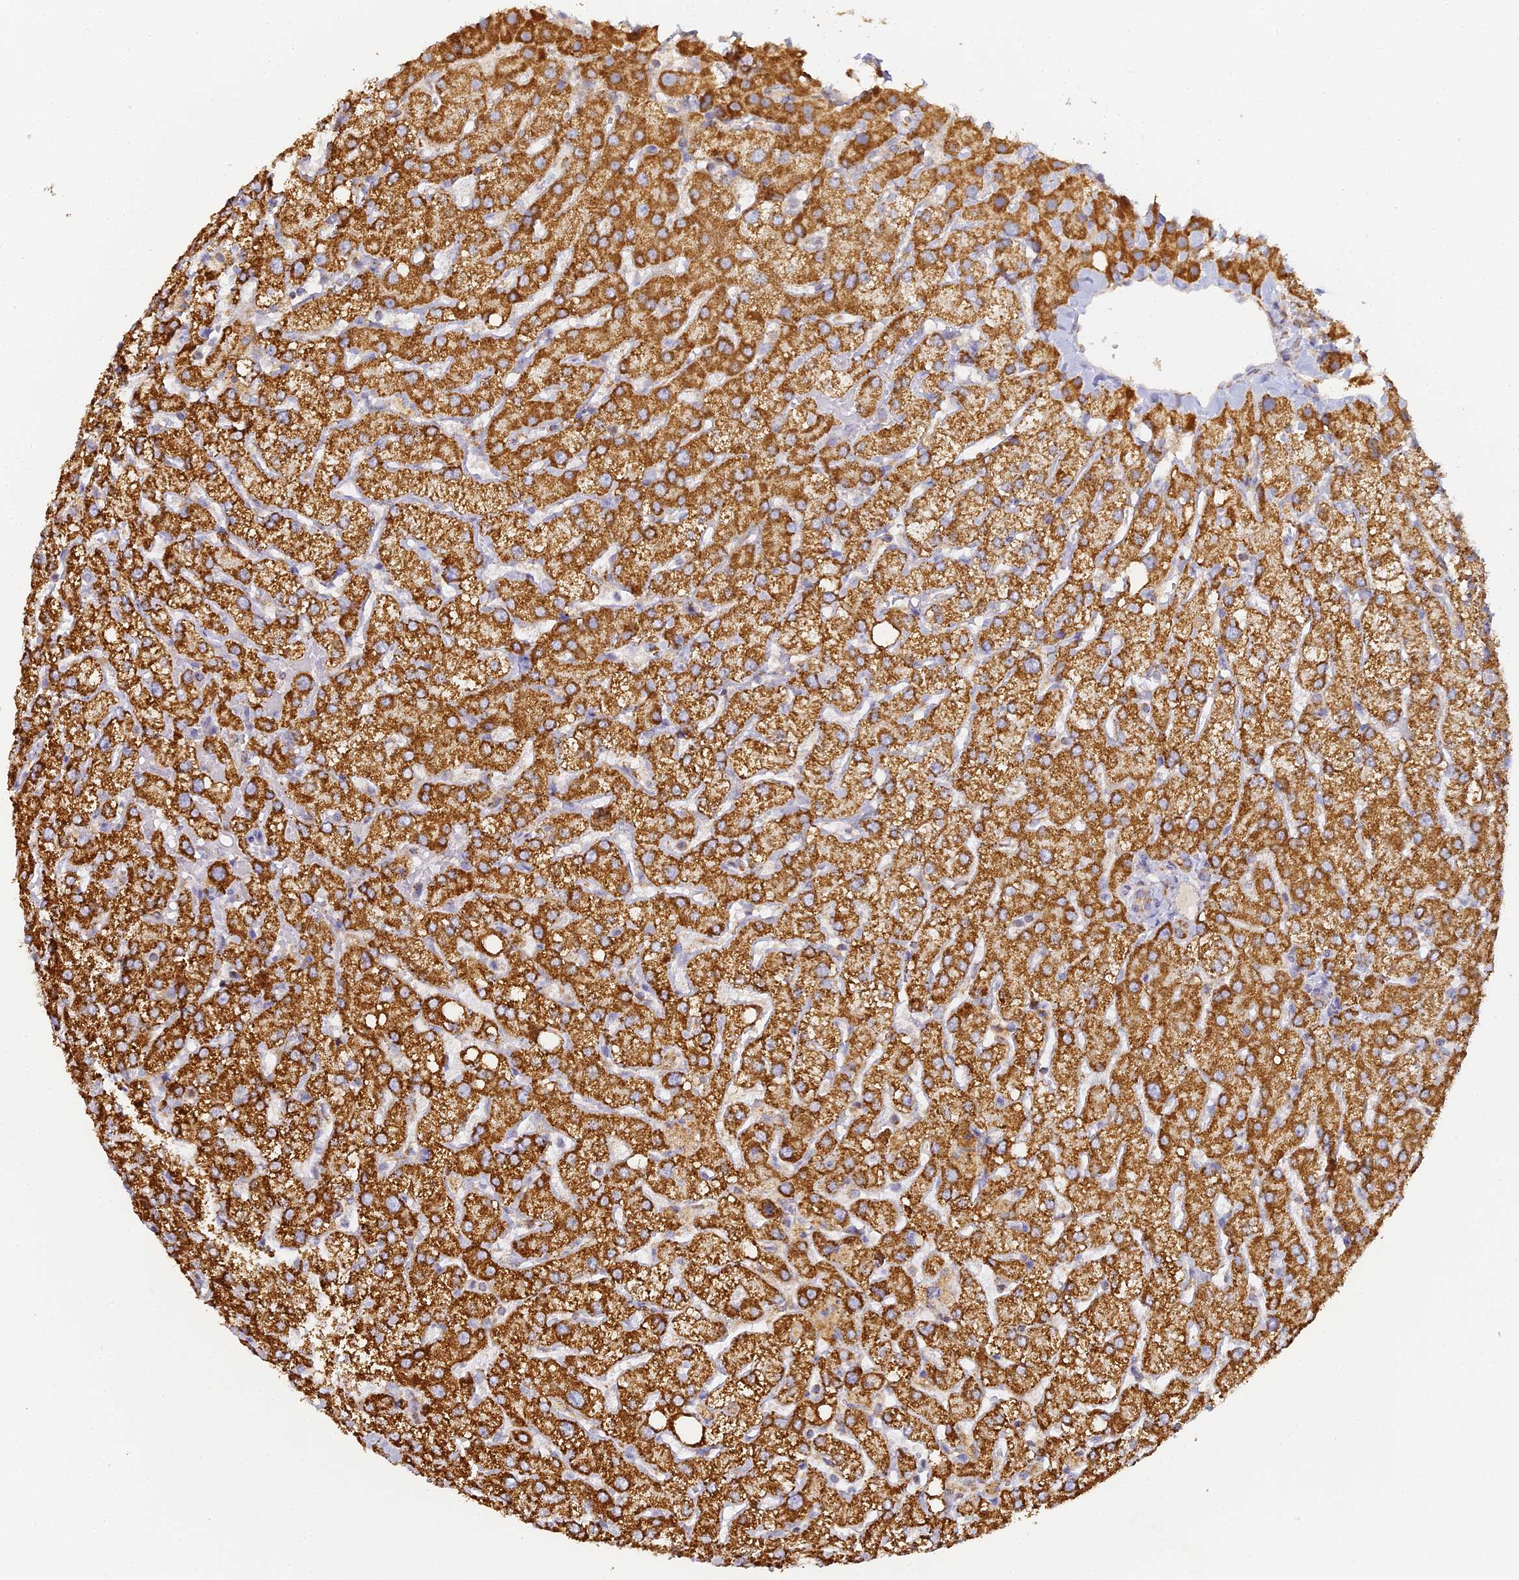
{"staining": {"intensity": "weak", "quantity": "25%-75%", "location": "cytoplasmic/membranous"}, "tissue": "liver", "cell_type": "Cholangiocytes", "image_type": "normal", "snomed": [{"axis": "morphology", "description": "Normal tissue, NOS"}, {"axis": "topography", "description": "Liver"}], "caption": "Immunohistochemical staining of benign liver shows weak cytoplasmic/membranous protein expression in approximately 25%-75% of cholangiocytes.", "gene": "DONSON", "patient": {"sex": "female", "age": 54}}